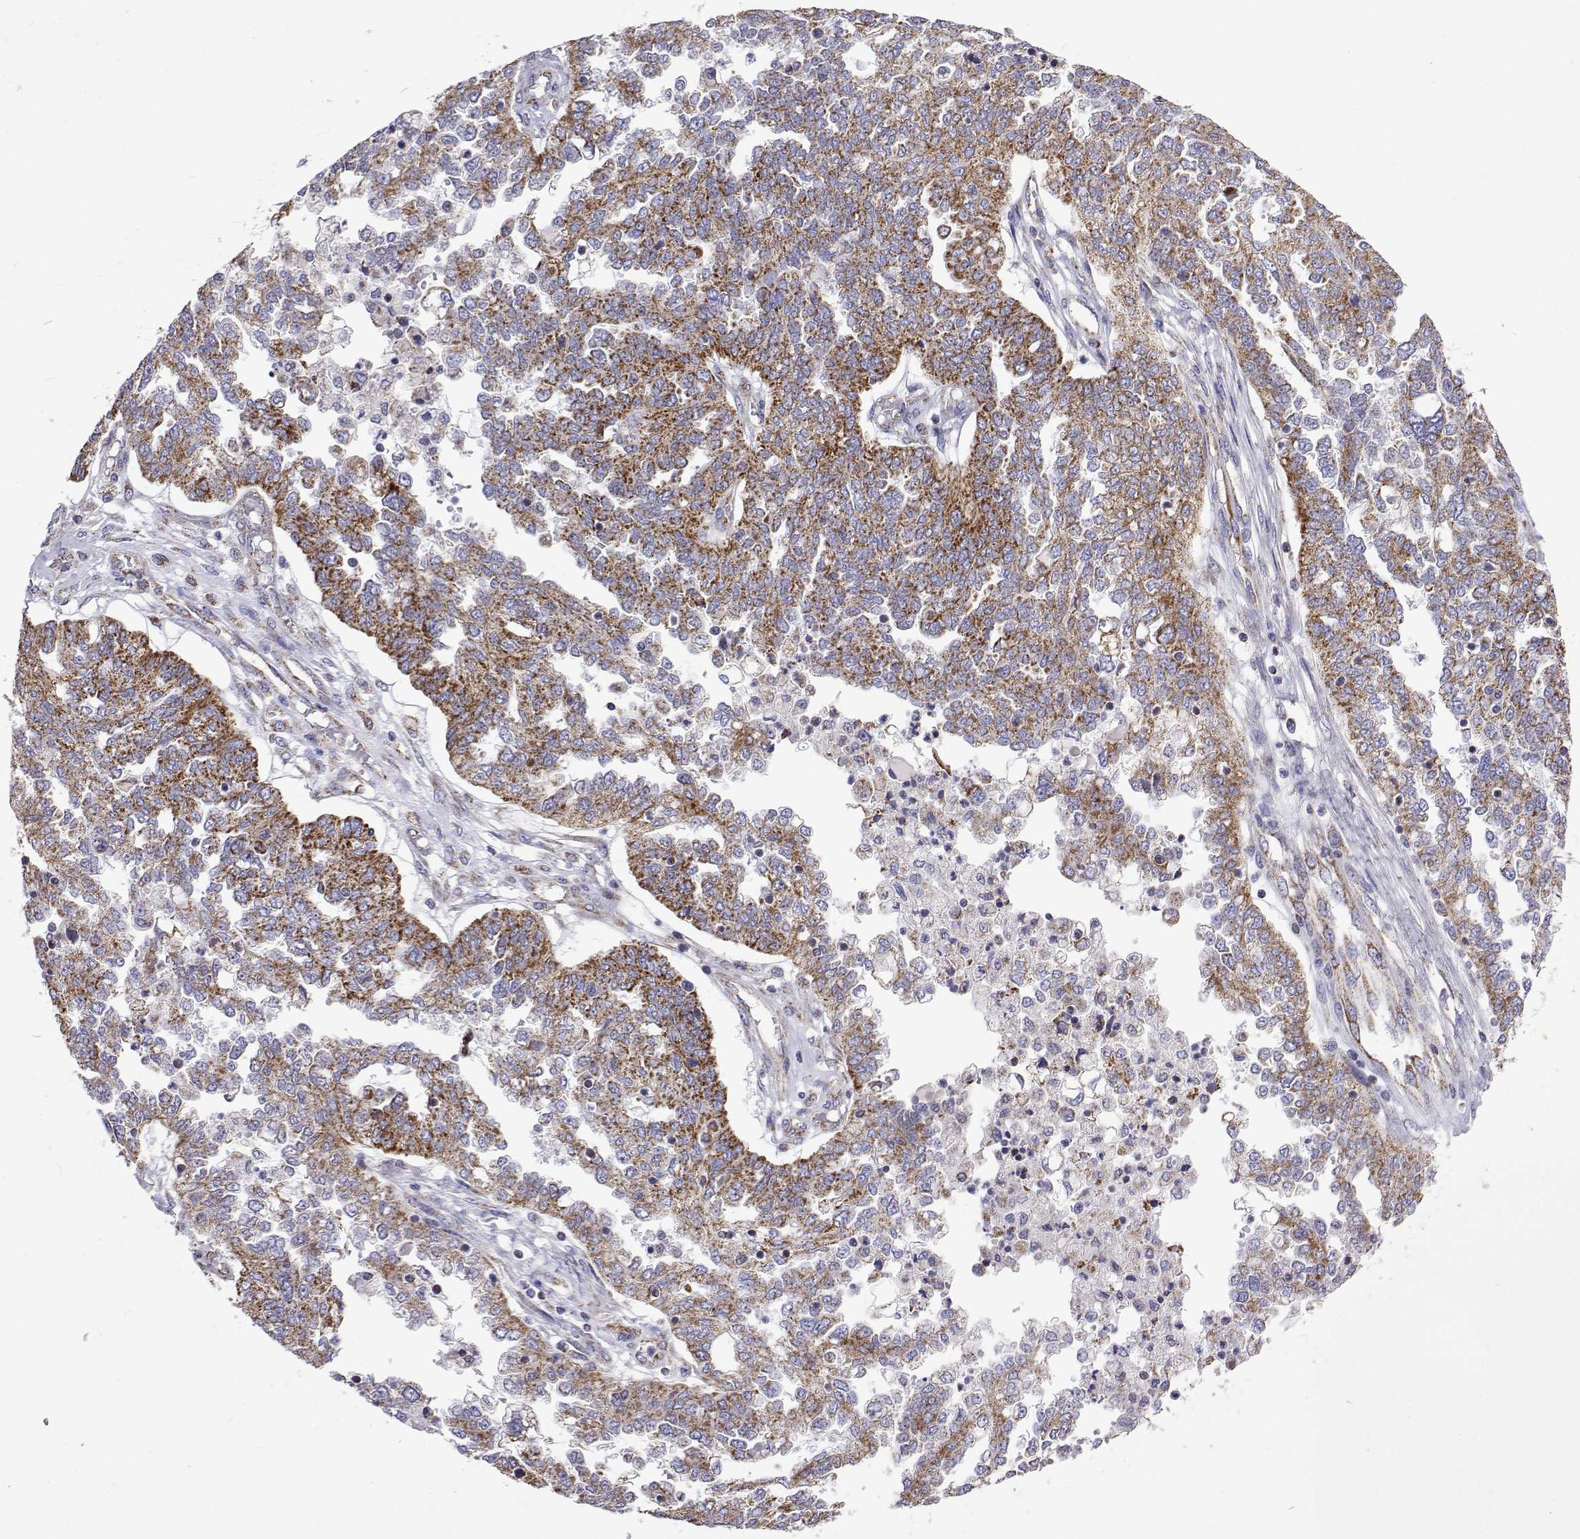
{"staining": {"intensity": "moderate", "quantity": ">75%", "location": "cytoplasmic/membranous"}, "tissue": "ovarian cancer", "cell_type": "Tumor cells", "image_type": "cancer", "snomed": [{"axis": "morphology", "description": "Cystadenocarcinoma, serous, NOS"}, {"axis": "topography", "description": "Ovary"}], "caption": "This is a micrograph of IHC staining of ovarian serous cystadenocarcinoma, which shows moderate positivity in the cytoplasmic/membranous of tumor cells.", "gene": "MCCC2", "patient": {"sex": "female", "age": 67}}